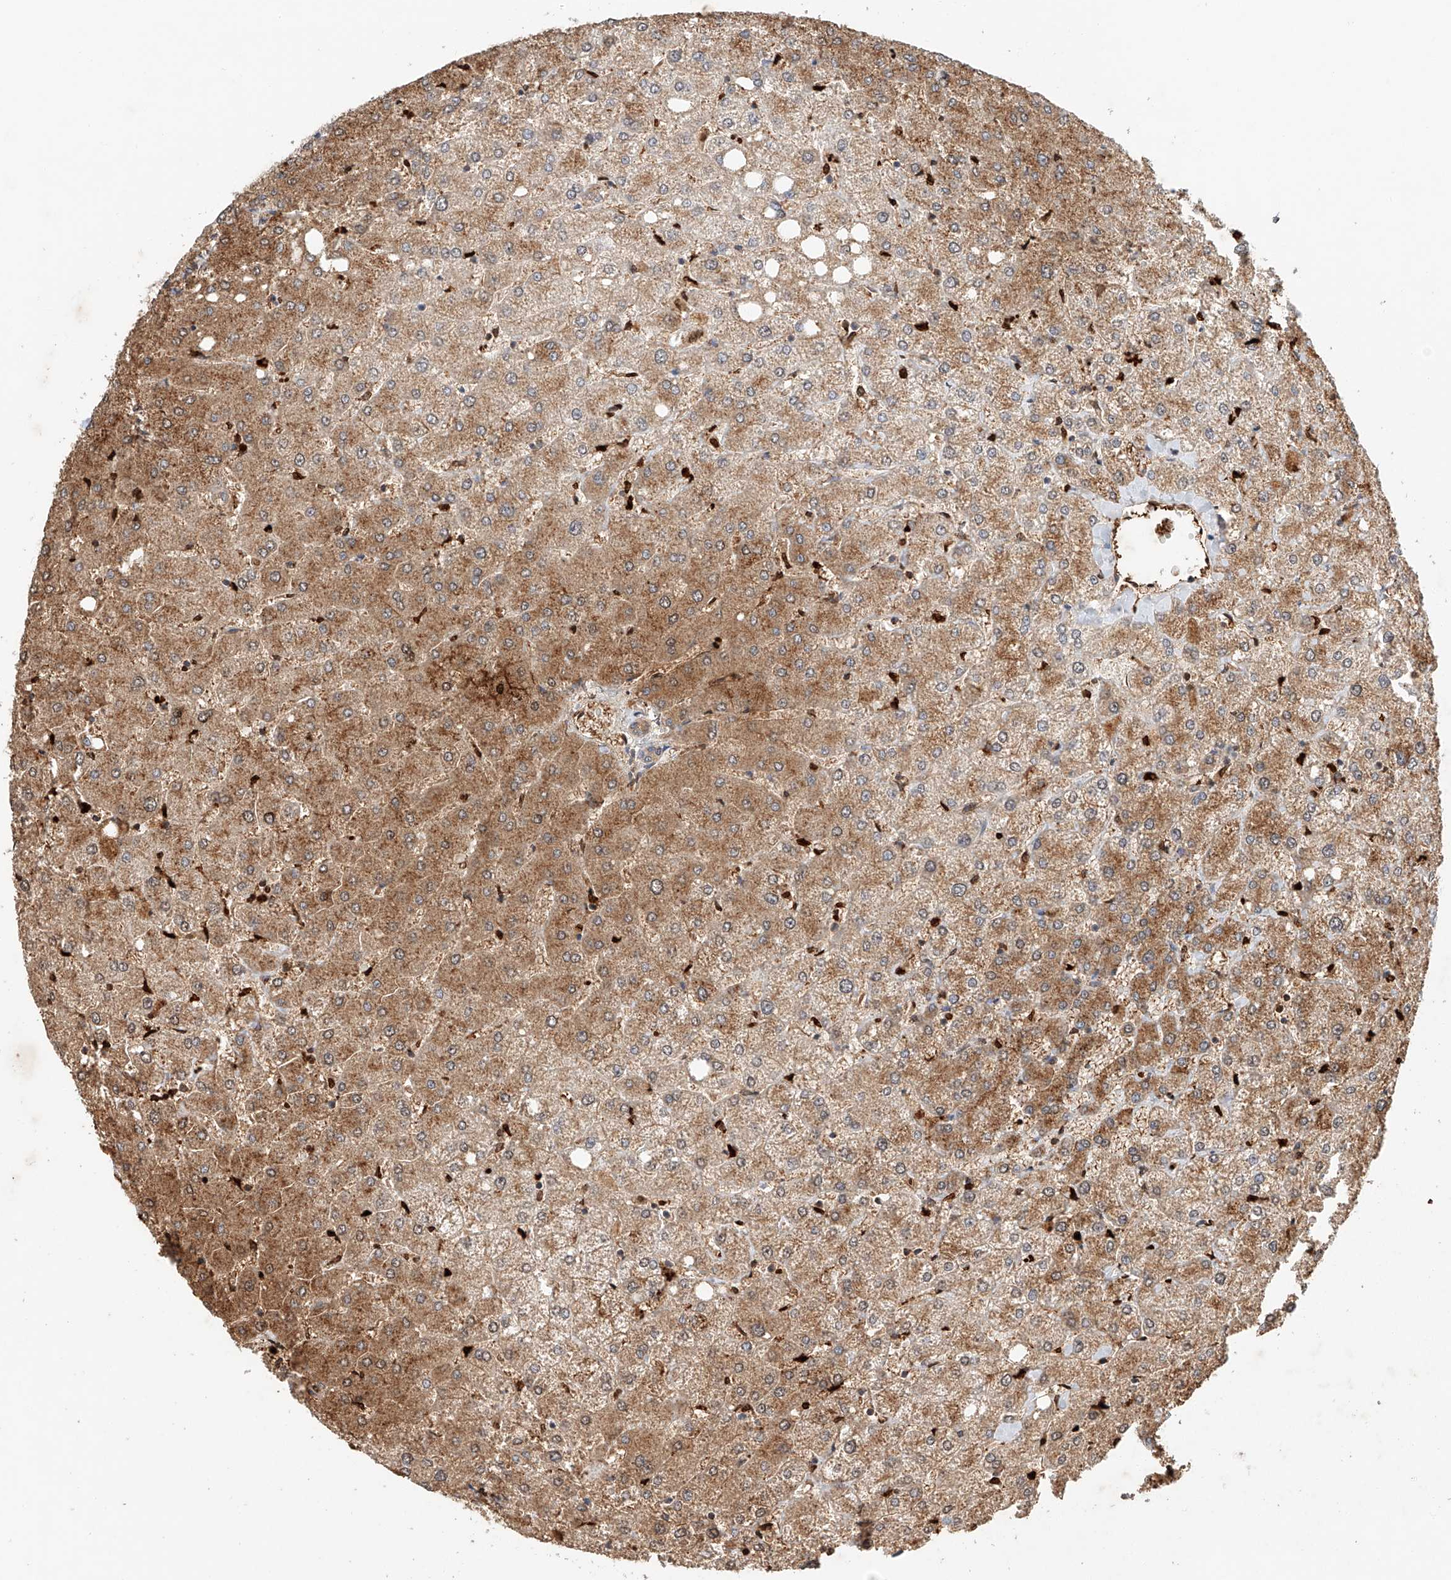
{"staining": {"intensity": "weak", "quantity": "25%-75%", "location": "cytoplasmic/membranous"}, "tissue": "liver", "cell_type": "Cholangiocytes", "image_type": "normal", "snomed": [{"axis": "morphology", "description": "Normal tissue, NOS"}, {"axis": "topography", "description": "Liver"}], "caption": "A brown stain labels weak cytoplasmic/membranous positivity of a protein in cholangiocytes of unremarkable liver. The protein is shown in brown color, while the nuclei are stained blue.", "gene": "CTDP1", "patient": {"sex": "female", "age": 54}}